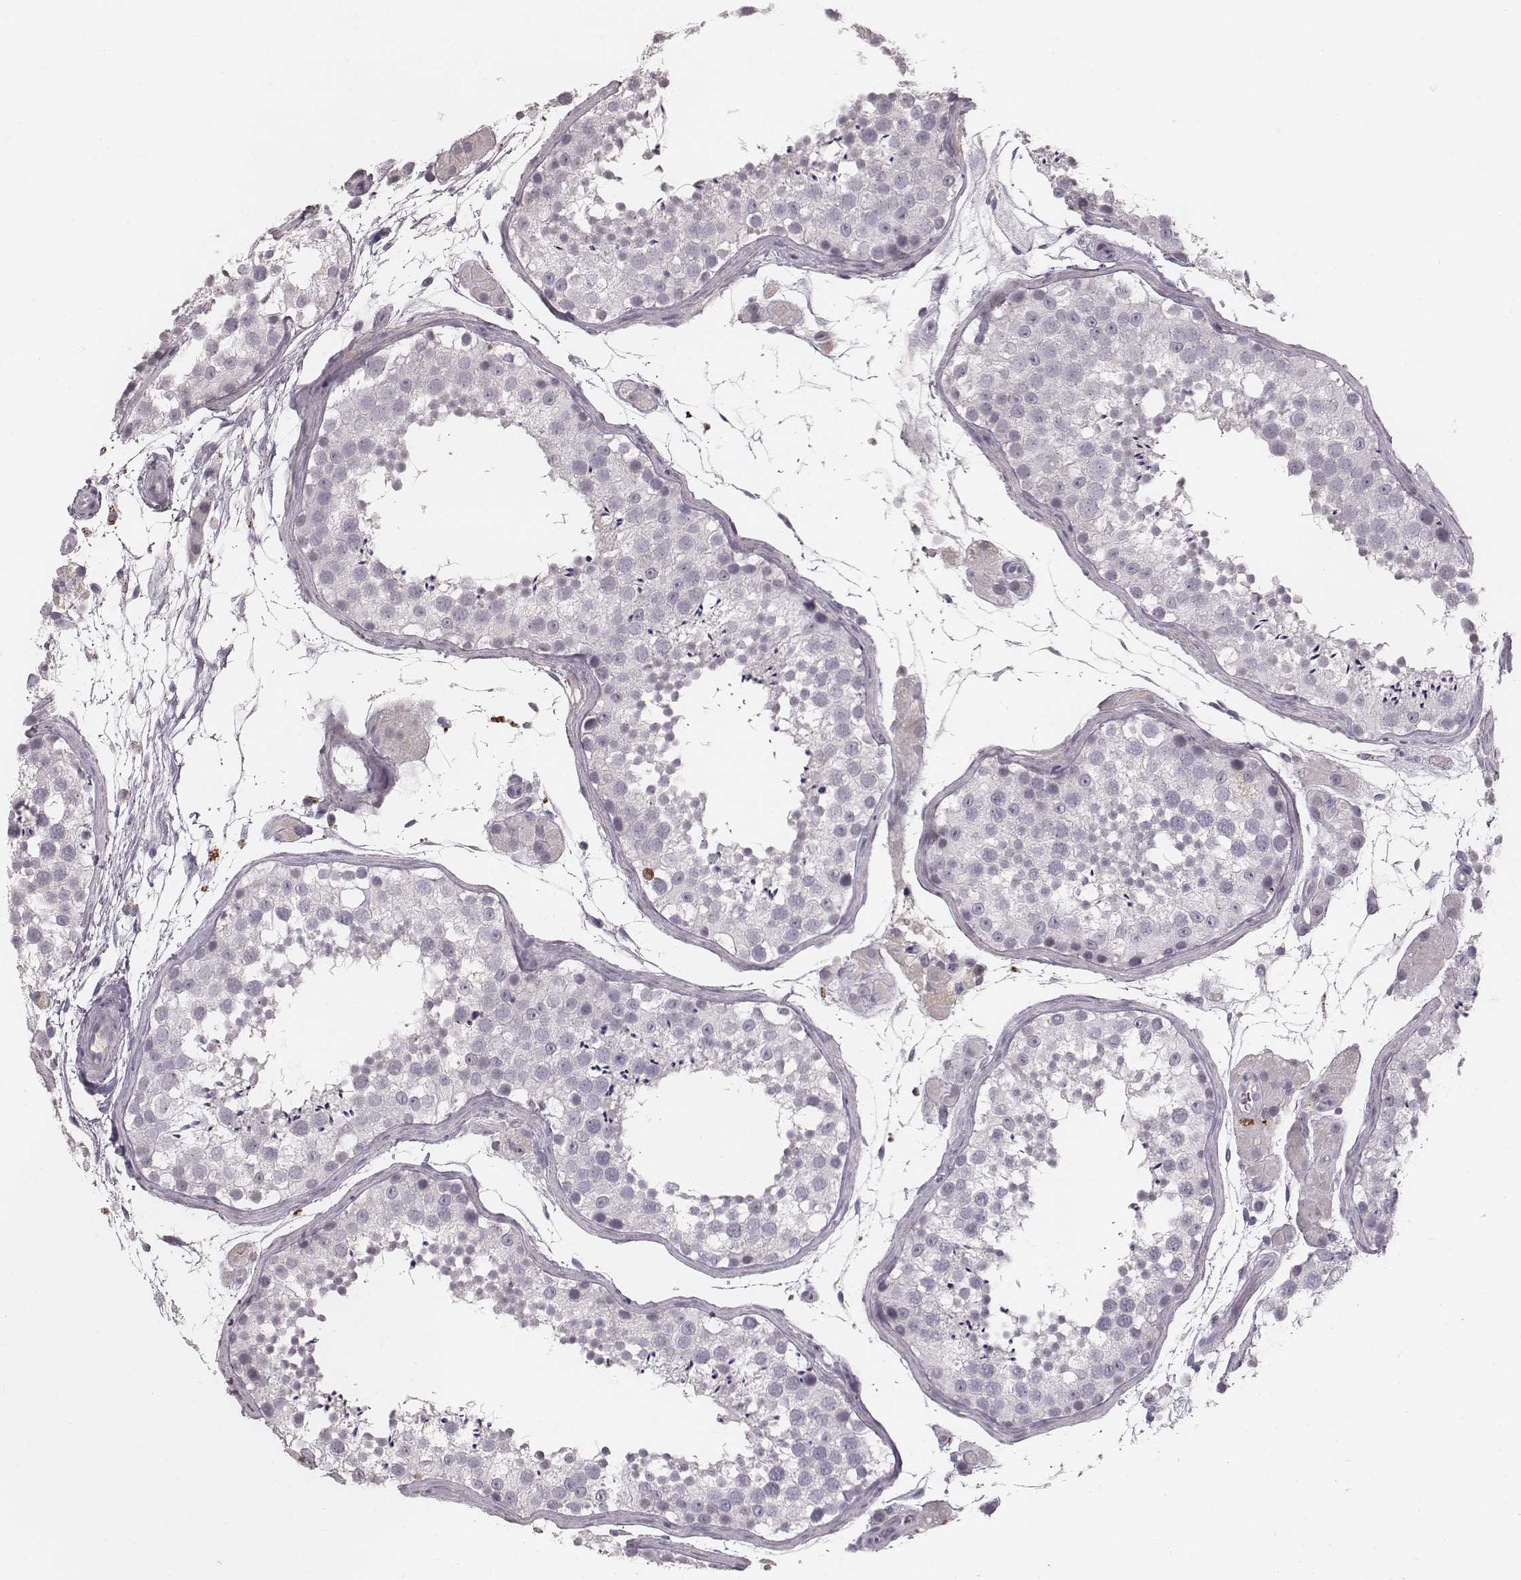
{"staining": {"intensity": "negative", "quantity": "none", "location": "none"}, "tissue": "testis", "cell_type": "Cells in seminiferous ducts", "image_type": "normal", "snomed": [{"axis": "morphology", "description": "Normal tissue, NOS"}, {"axis": "topography", "description": "Testis"}], "caption": "Immunohistochemical staining of benign human testis demonstrates no significant expression in cells in seminiferous ducts. (DAB immunohistochemistry visualized using brightfield microscopy, high magnification).", "gene": "CFTR", "patient": {"sex": "male", "age": 41}}